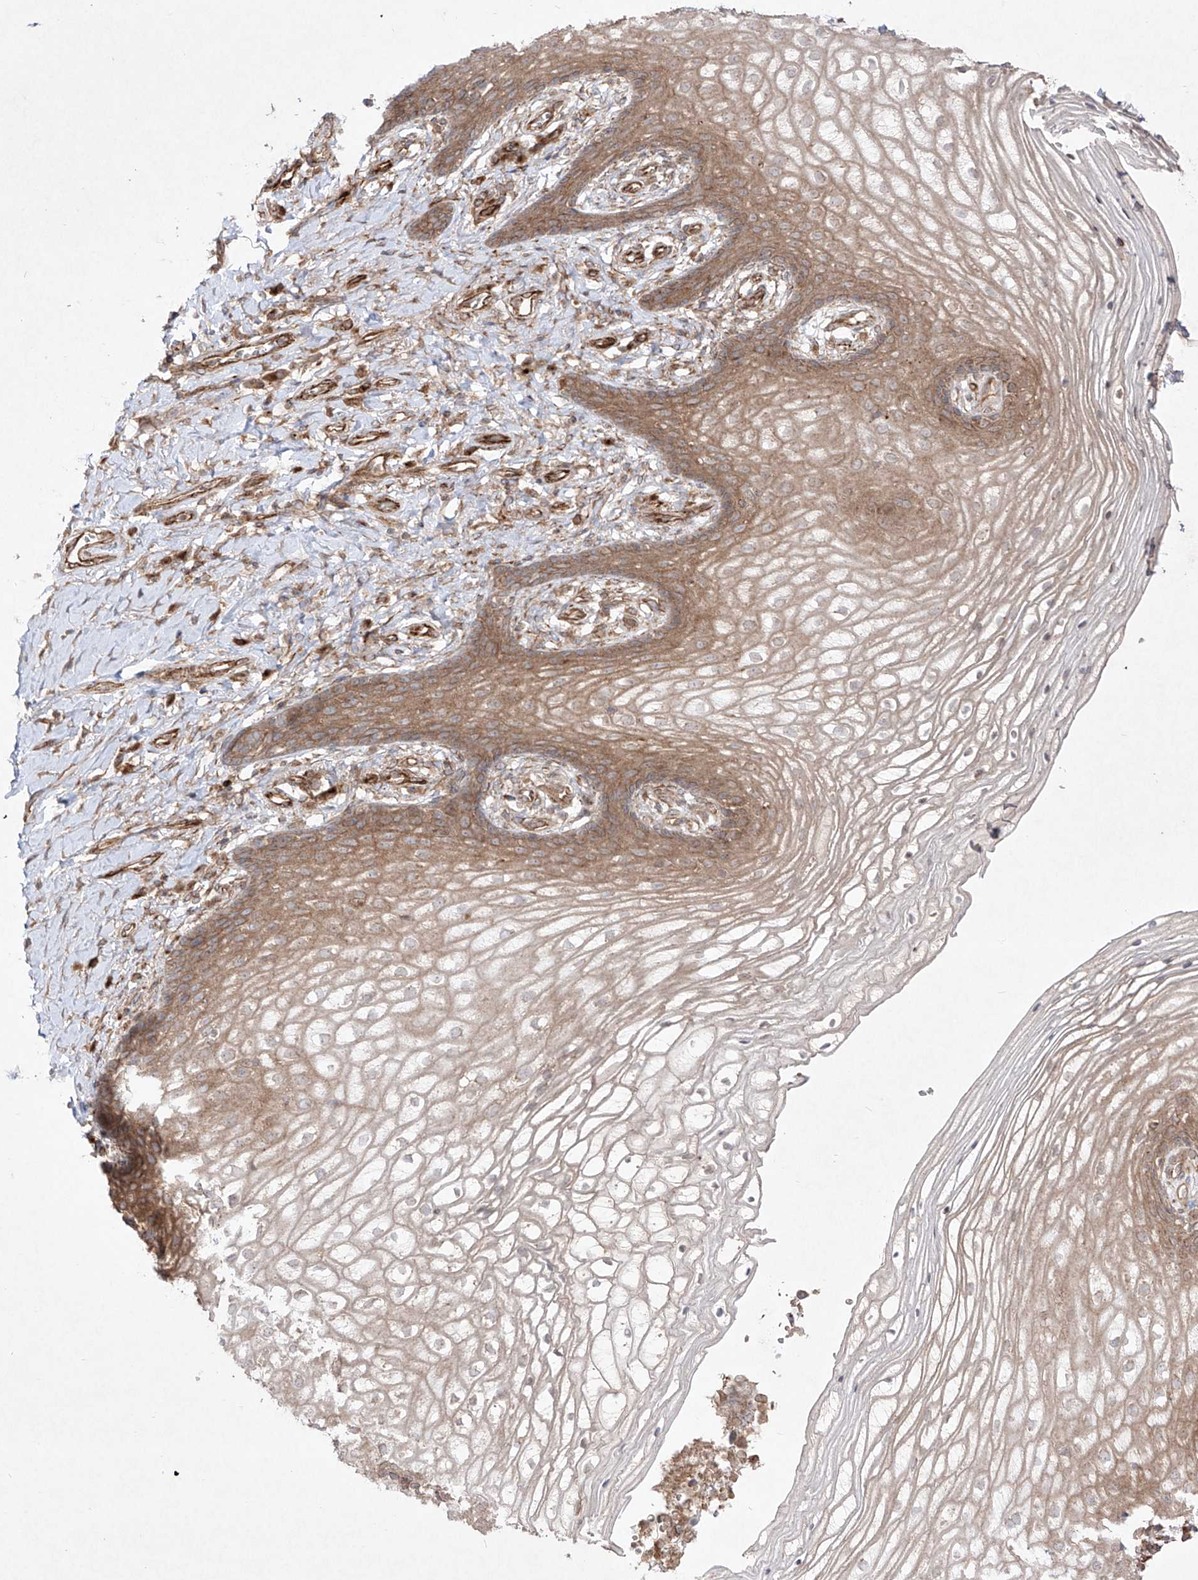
{"staining": {"intensity": "moderate", "quantity": ">75%", "location": "cytoplasmic/membranous"}, "tissue": "vagina", "cell_type": "Squamous epithelial cells", "image_type": "normal", "snomed": [{"axis": "morphology", "description": "Normal tissue, NOS"}, {"axis": "topography", "description": "Vagina"}], "caption": "Immunohistochemistry of normal vagina shows medium levels of moderate cytoplasmic/membranous positivity in about >75% of squamous epithelial cells.", "gene": "YKT6", "patient": {"sex": "female", "age": 60}}